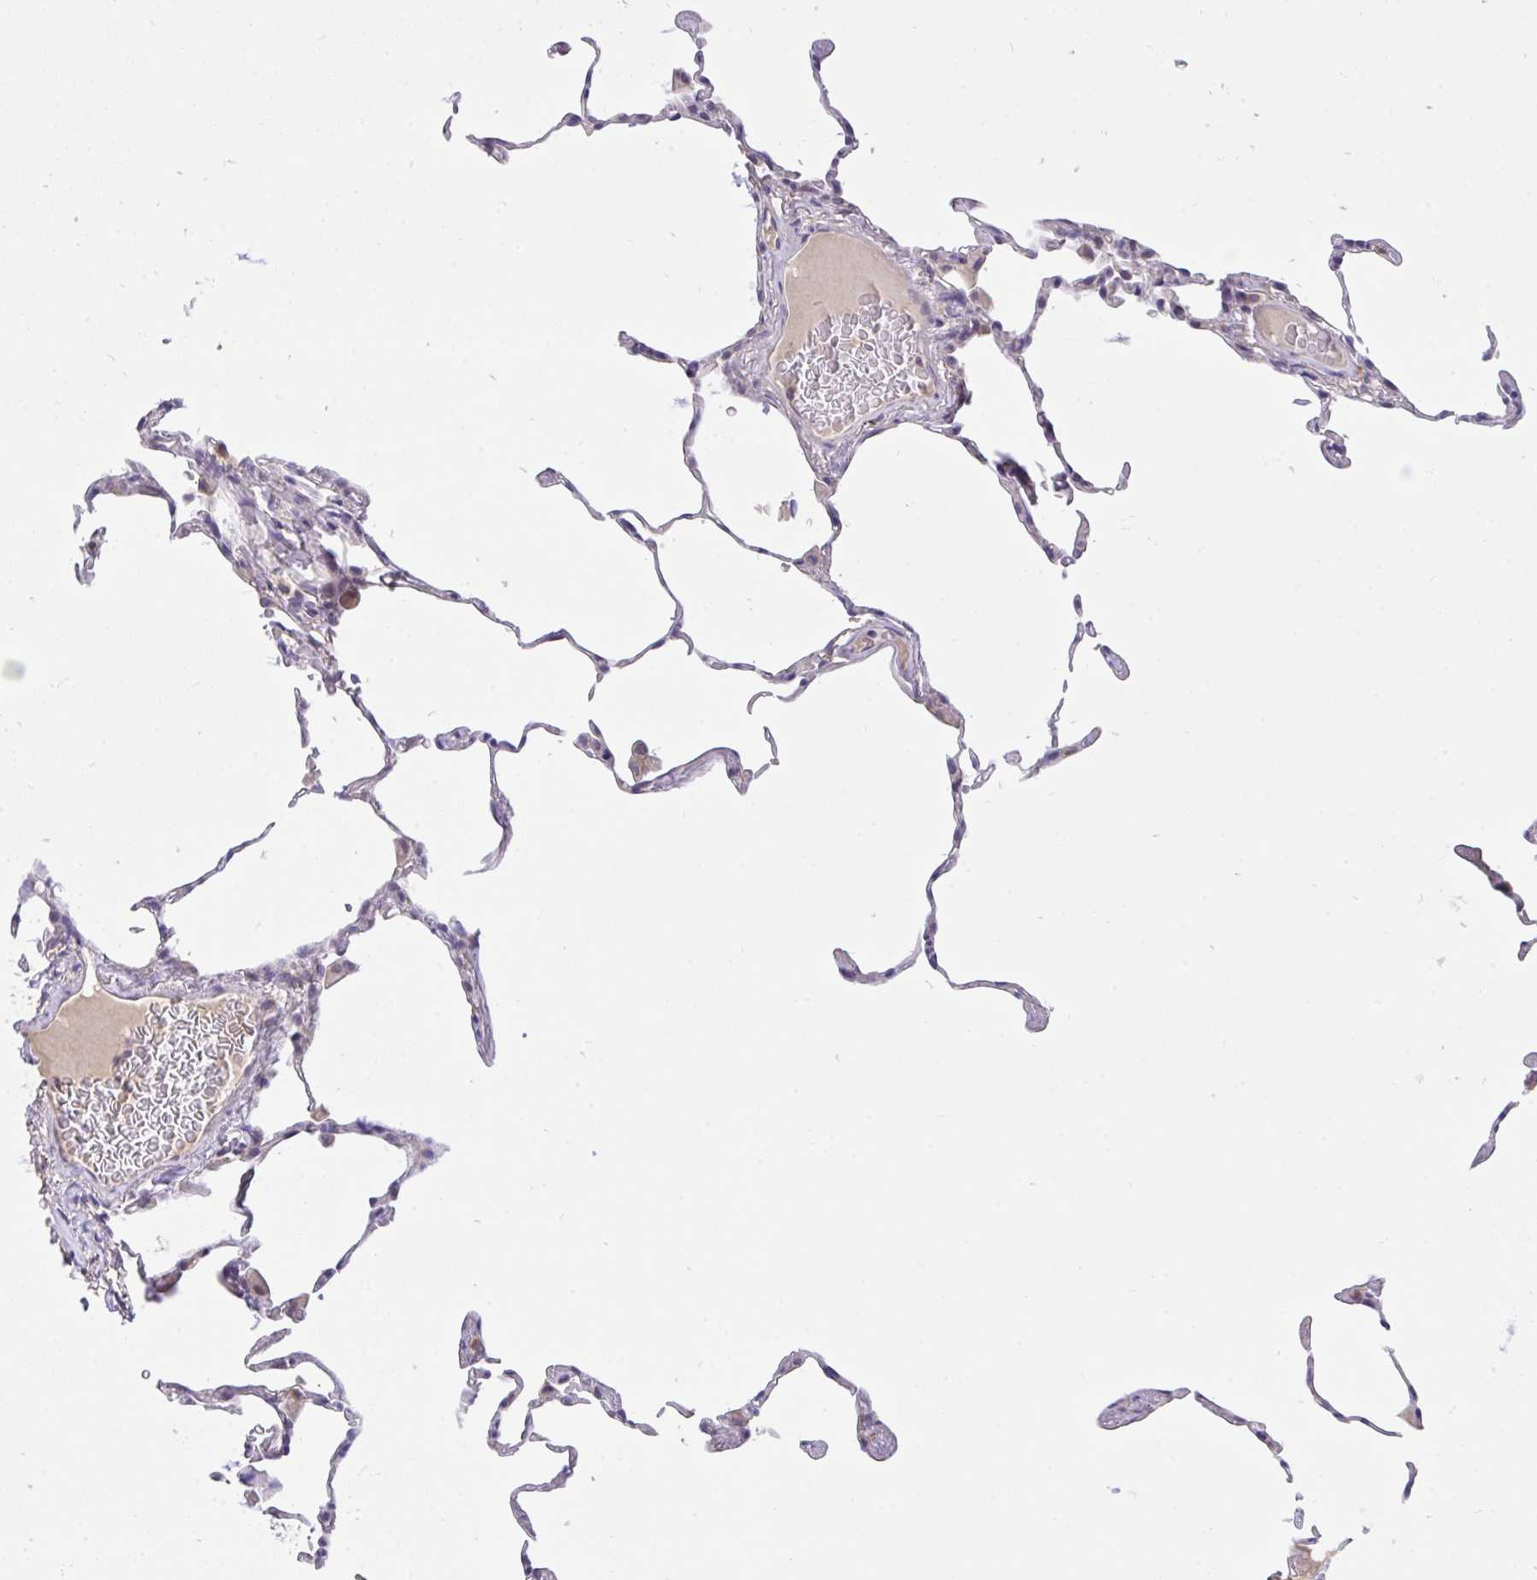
{"staining": {"intensity": "moderate", "quantity": "<25%", "location": "cytoplasmic/membranous"}, "tissue": "lung", "cell_type": "Alveolar cells", "image_type": "normal", "snomed": [{"axis": "morphology", "description": "Normal tissue, NOS"}, {"axis": "topography", "description": "Lung"}], "caption": "About <25% of alveolar cells in benign human lung show moderate cytoplasmic/membranous protein expression as visualized by brown immunohistochemical staining.", "gene": "C19orf54", "patient": {"sex": "female", "age": 57}}